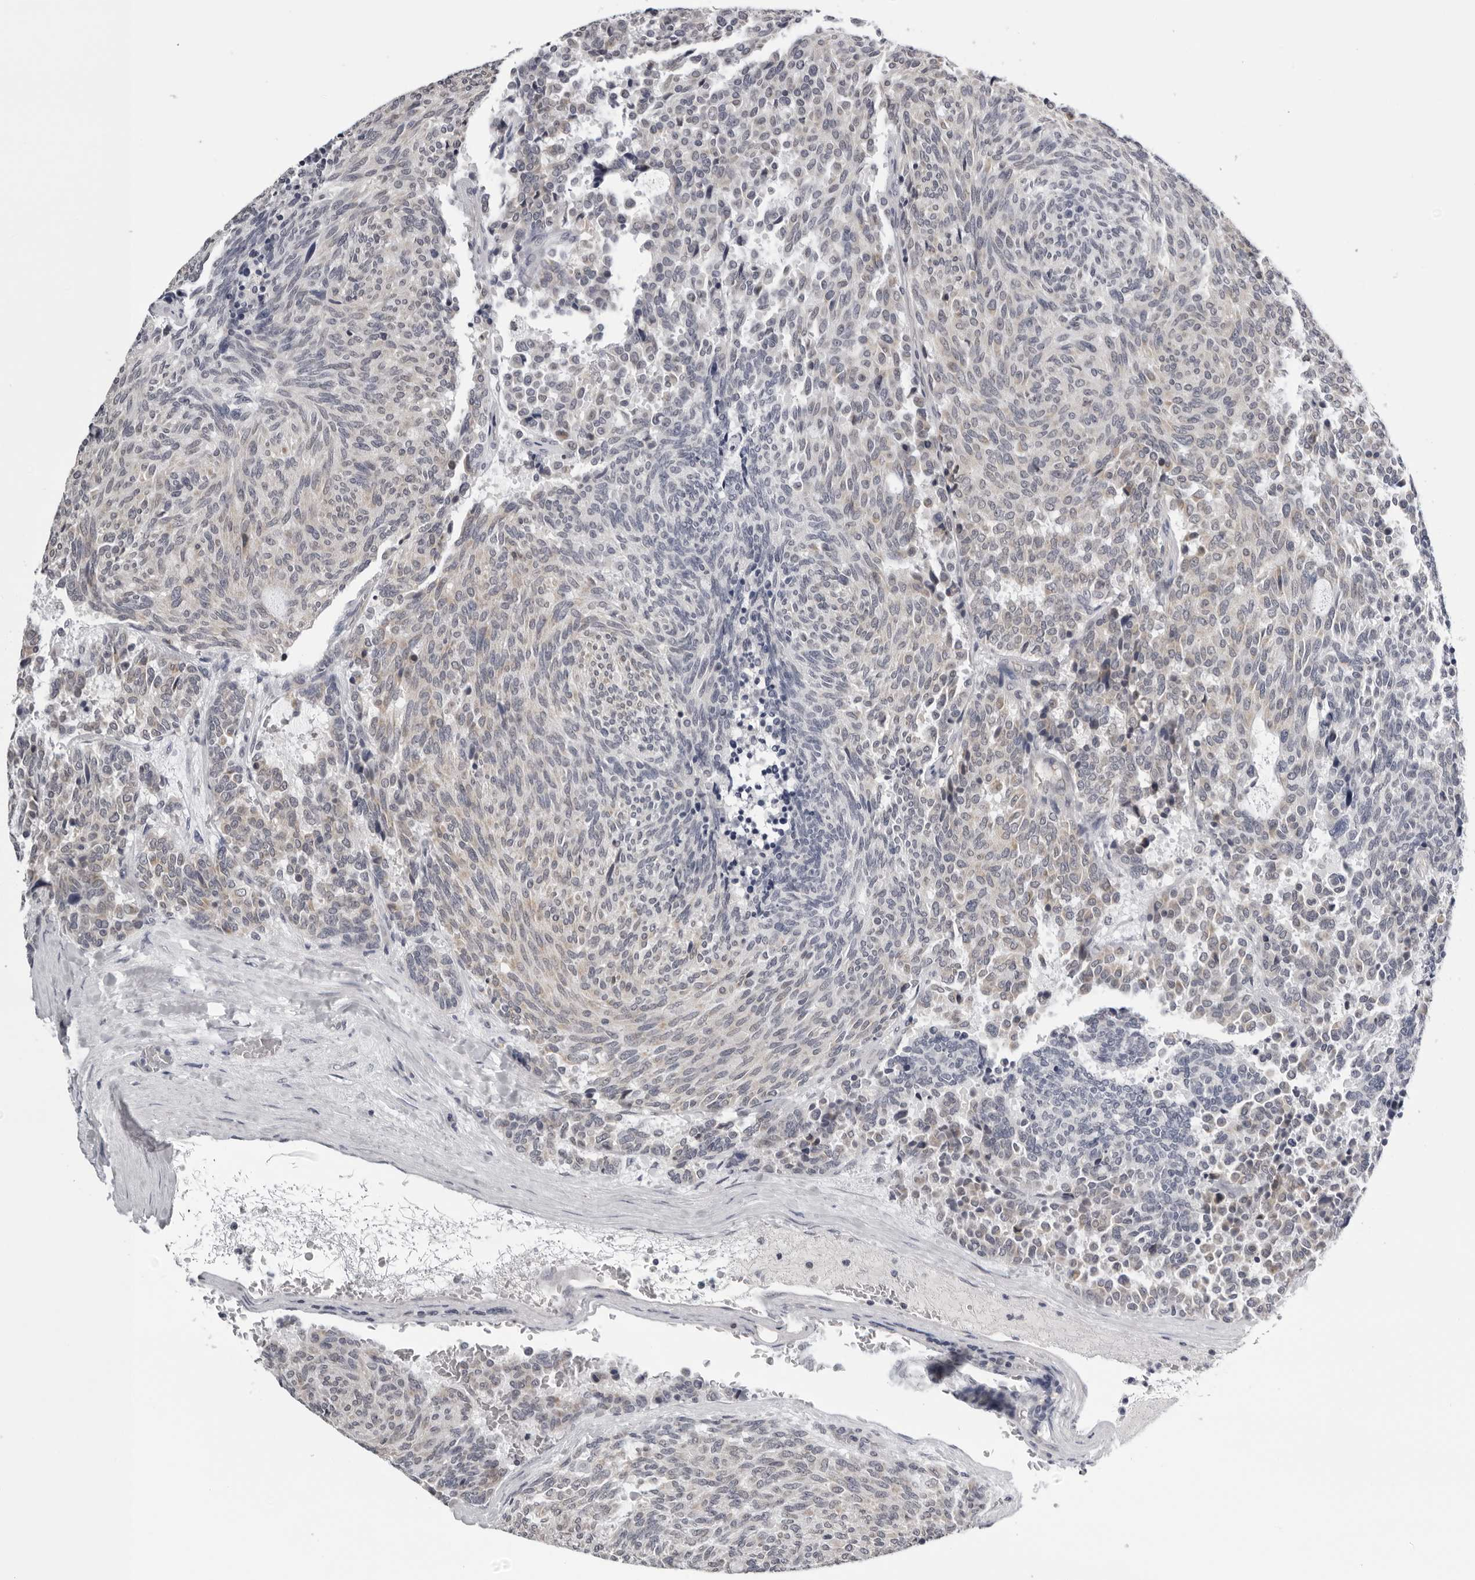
{"staining": {"intensity": "negative", "quantity": "none", "location": "none"}, "tissue": "carcinoid", "cell_type": "Tumor cells", "image_type": "cancer", "snomed": [{"axis": "morphology", "description": "Carcinoid, malignant, NOS"}, {"axis": "topography", "description": "Pancreas"}], "caption": "Immunohistochemistry (IHC) micrograph of carcinoid (malignant) stained for a protein (brown), which shows no positivity in tumor cells.", "gene": "CPT2", "patient": {"sex": "female", "age": 54}}